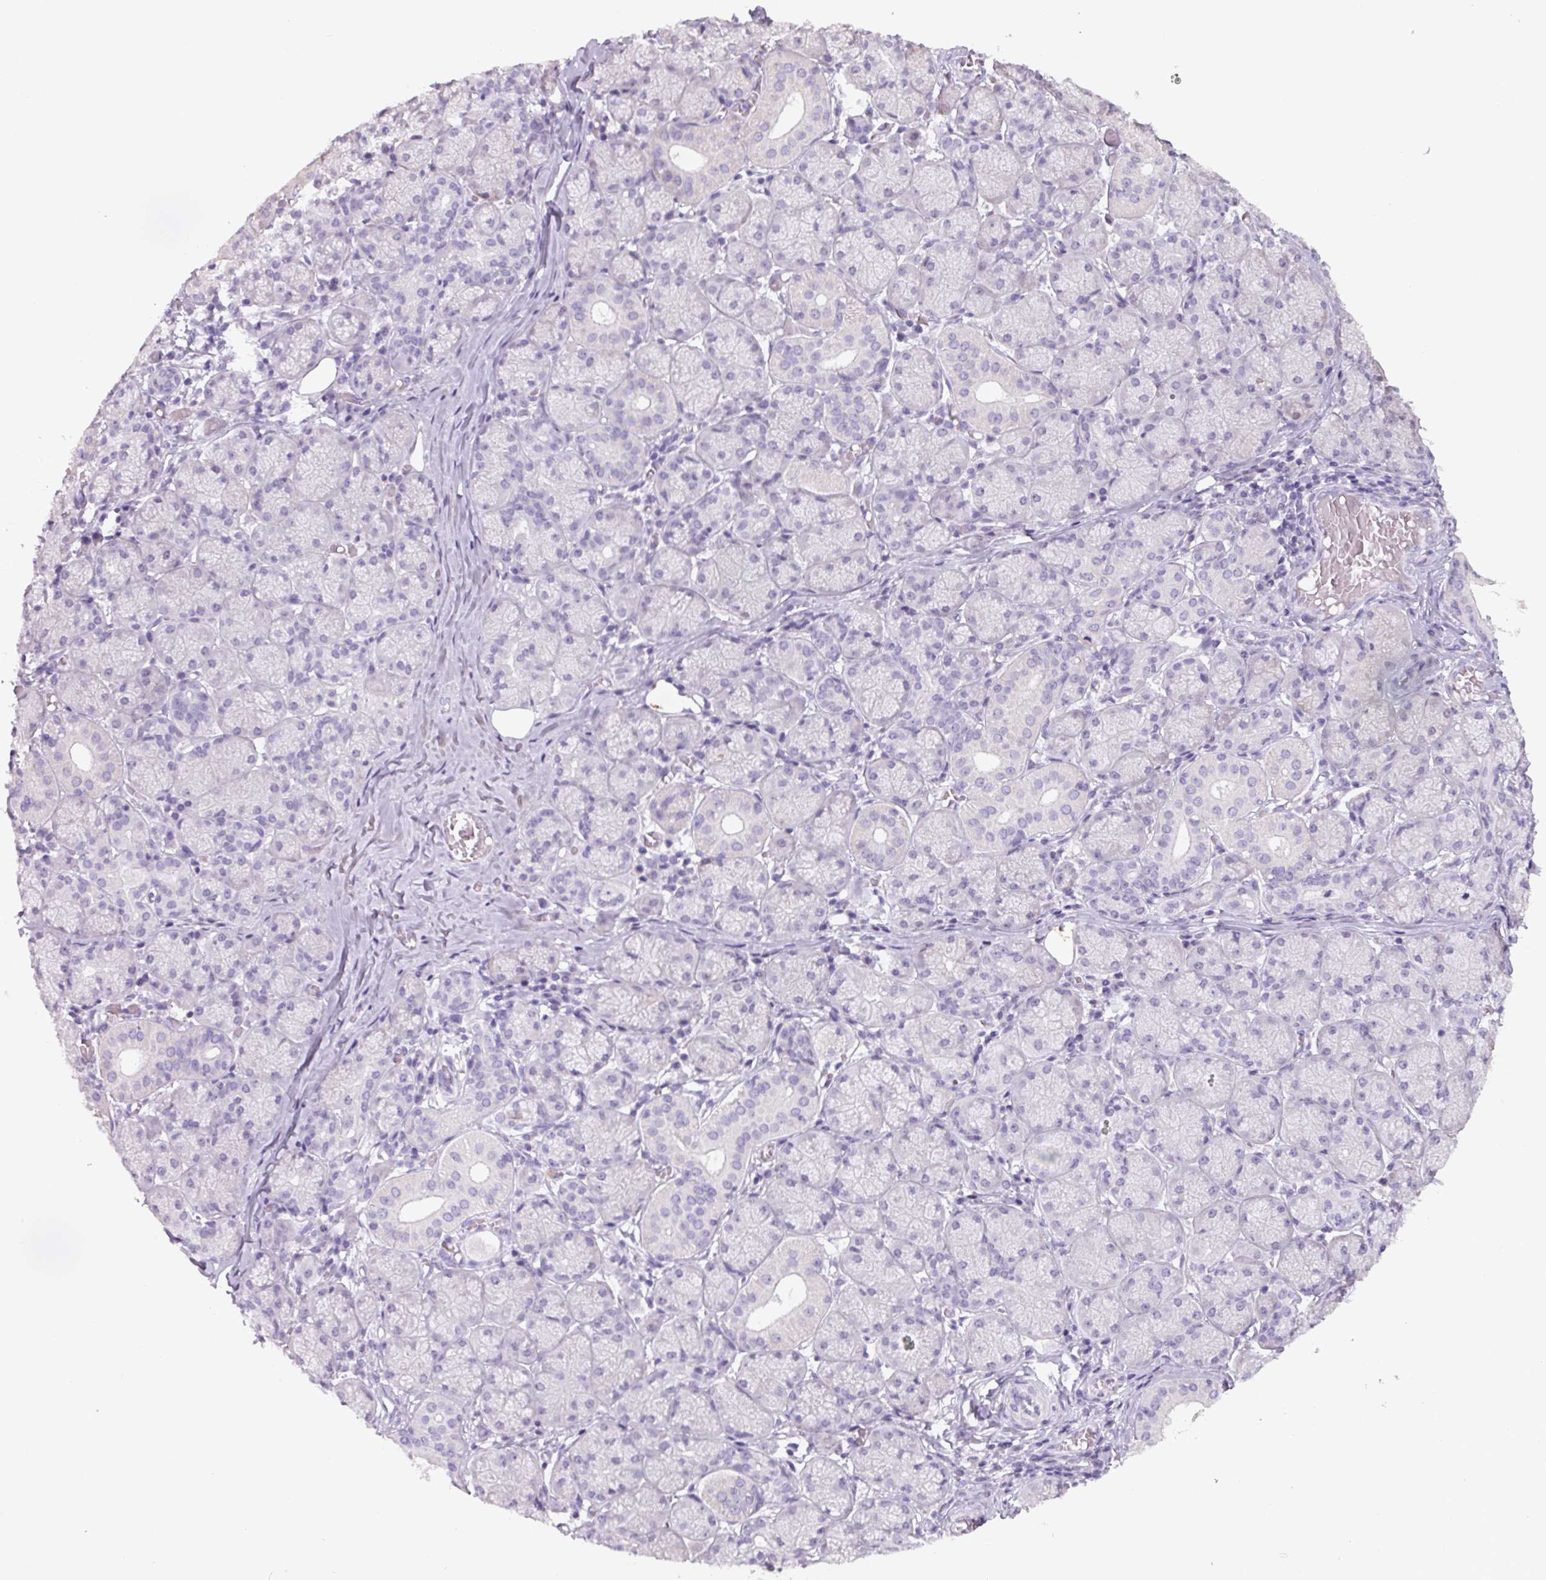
{"staining": {"intensity": "negative", "quantity": "none", "location": "none"}, "tissue": "salivary gland", "cell_type": "Glandular cells", "image_type": "normal", "snomed": [{"axis": "morphology", "description": "Normal tissue, NOS"}, {"axis": "topography", "description": "Salivary gland"}, {"axis": "topography", "description": "Peripheral nerve tissue"}], "caption": "High power microscopy histopathology image of an immunohistochemistry photomicrograph of normal salivary gland, revealing no significant positivity in glandular cells.", "gene": "FTCD", "patient": {"sex": "female", "age": 24}}